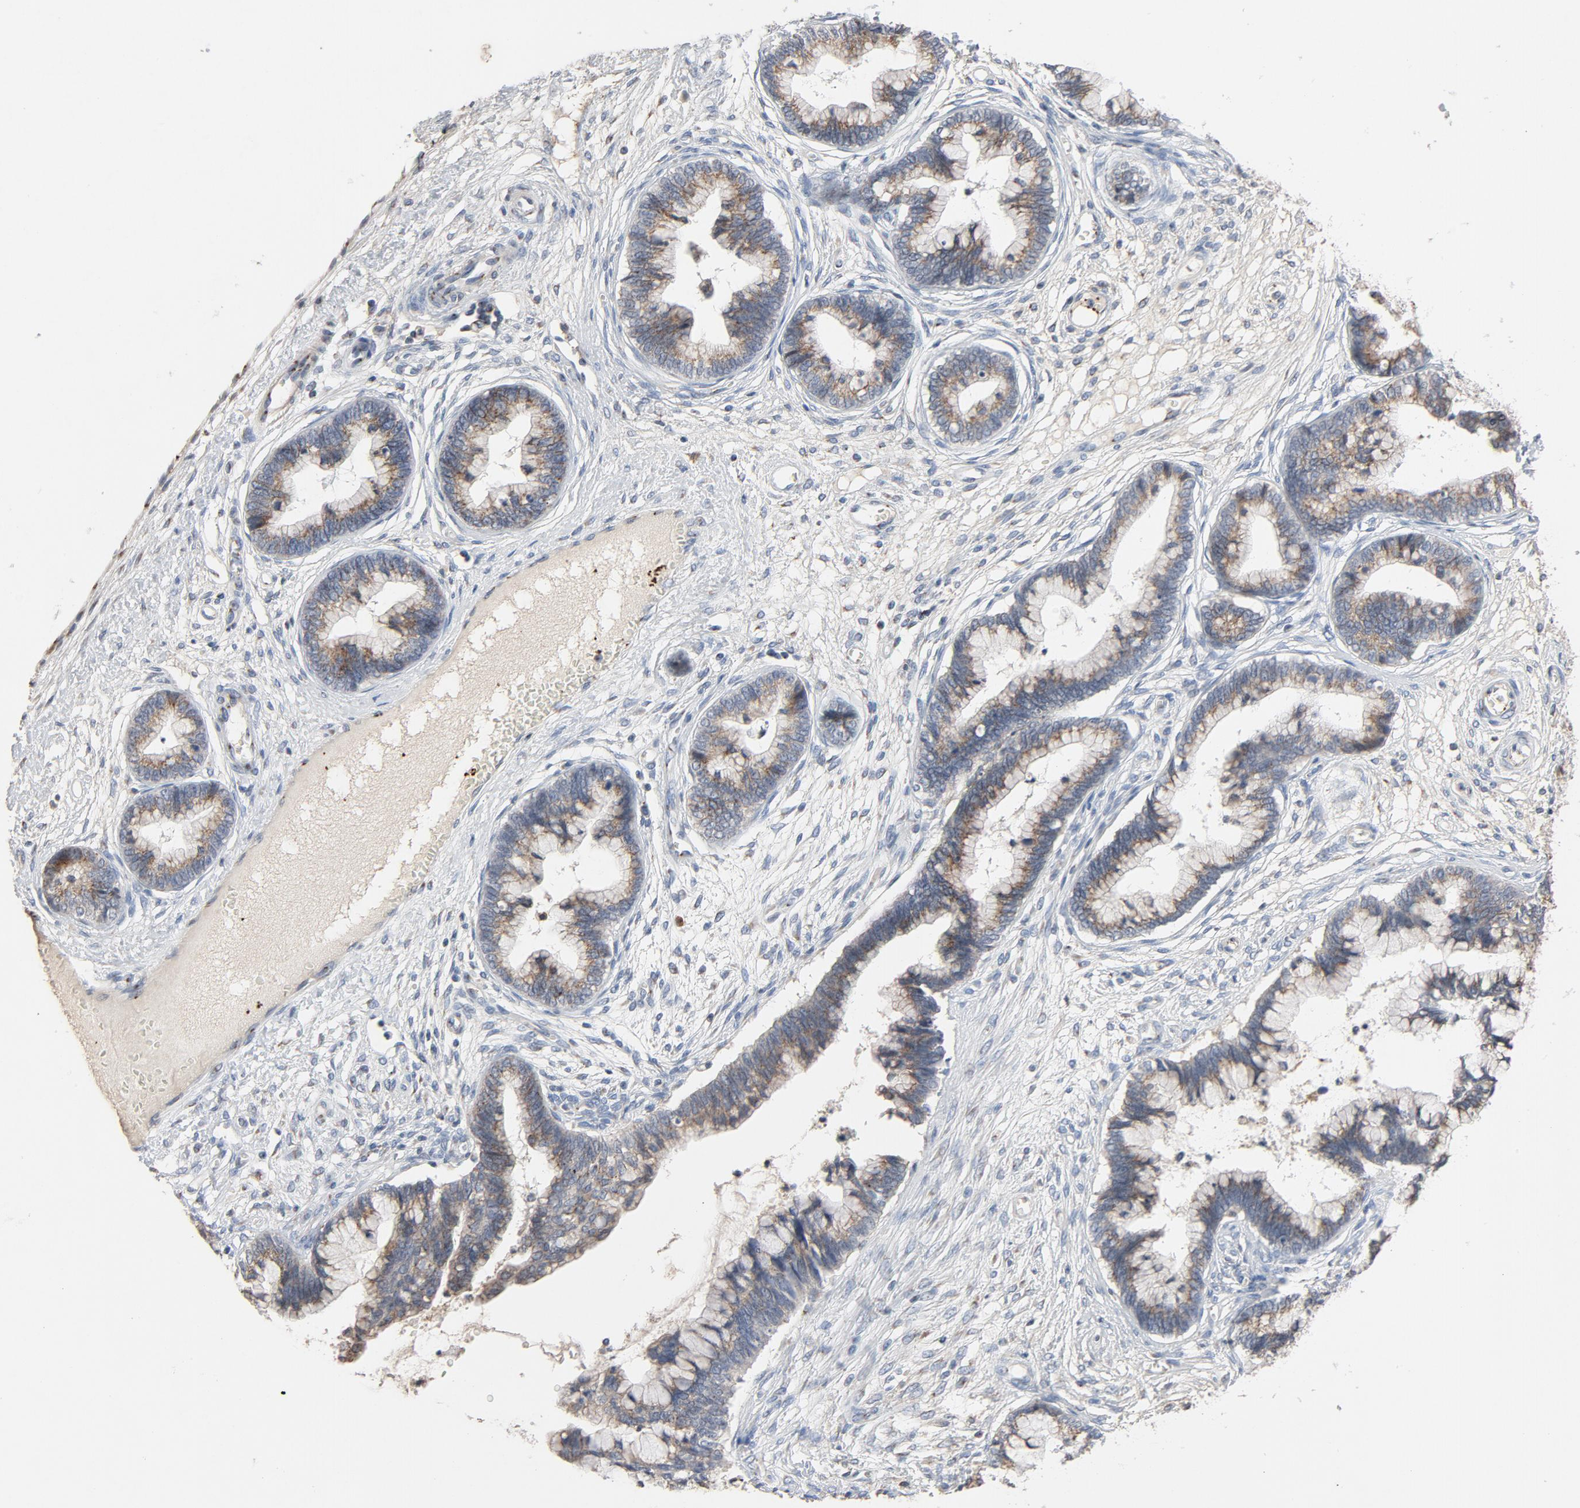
{"staining": {"intensity": "weak", "quantity": "25%-75%", "location": "cytoplasmic/membranous"}, "tissue": "cervical cancer", "cell_type": "Tumor cells", "image_type": "cancer", "snomed": [{"axis": "morphology", "description": "Squamous cell carcinoma, NOS"}, {"axis": "topography", "description": "Cervix"}], "caption": "Brown immunohistochemical staining in squamous cell carcinoma (cervical) displays weak cytoplasmic/membranous positivity in approximately 25%-75% of tumor cells.", "gene": "LMAN2", "patient": {"sex": "female", "age": 45}}